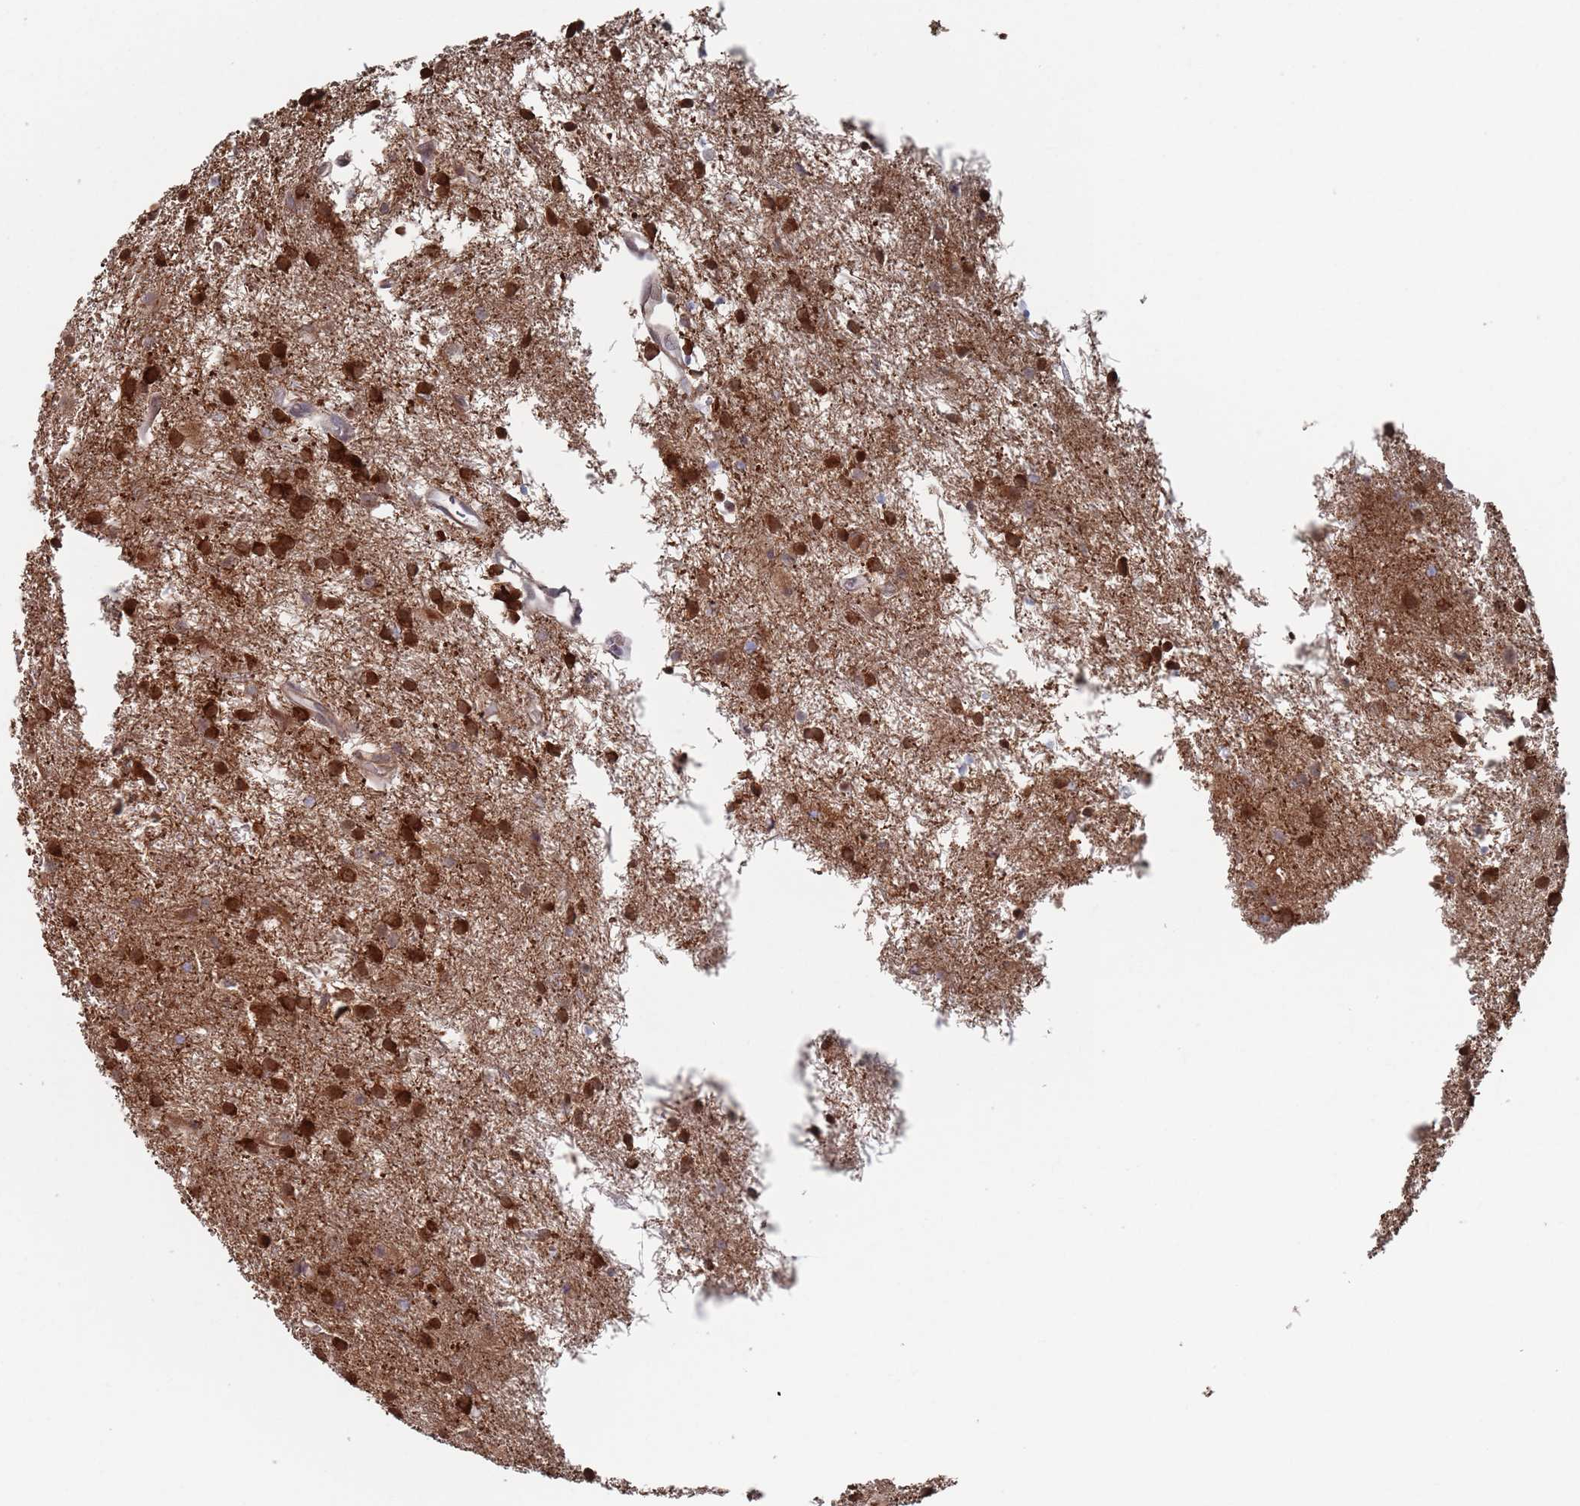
{"staining": {"intensity": "strong", "quantity": ">75%", "location": "cytoplasmic/membranous"}, "tissue": "glioma", "cell_type": "Tumor cells", "image_type": "cancer", "snomed": [{"axis": "morphology", "description": "Glioma, malignant, High grade"}, {"axis": "topography", "description": "Brain"}], "caption": "The histopathology image shows immunohistochemical staining of glioma. There is strong cytoplasmic/membranous positivity is seen in approximately >75% of tumor cells.", "gene": "DGKD", "patient": {"sex": "male", "age": 77}}